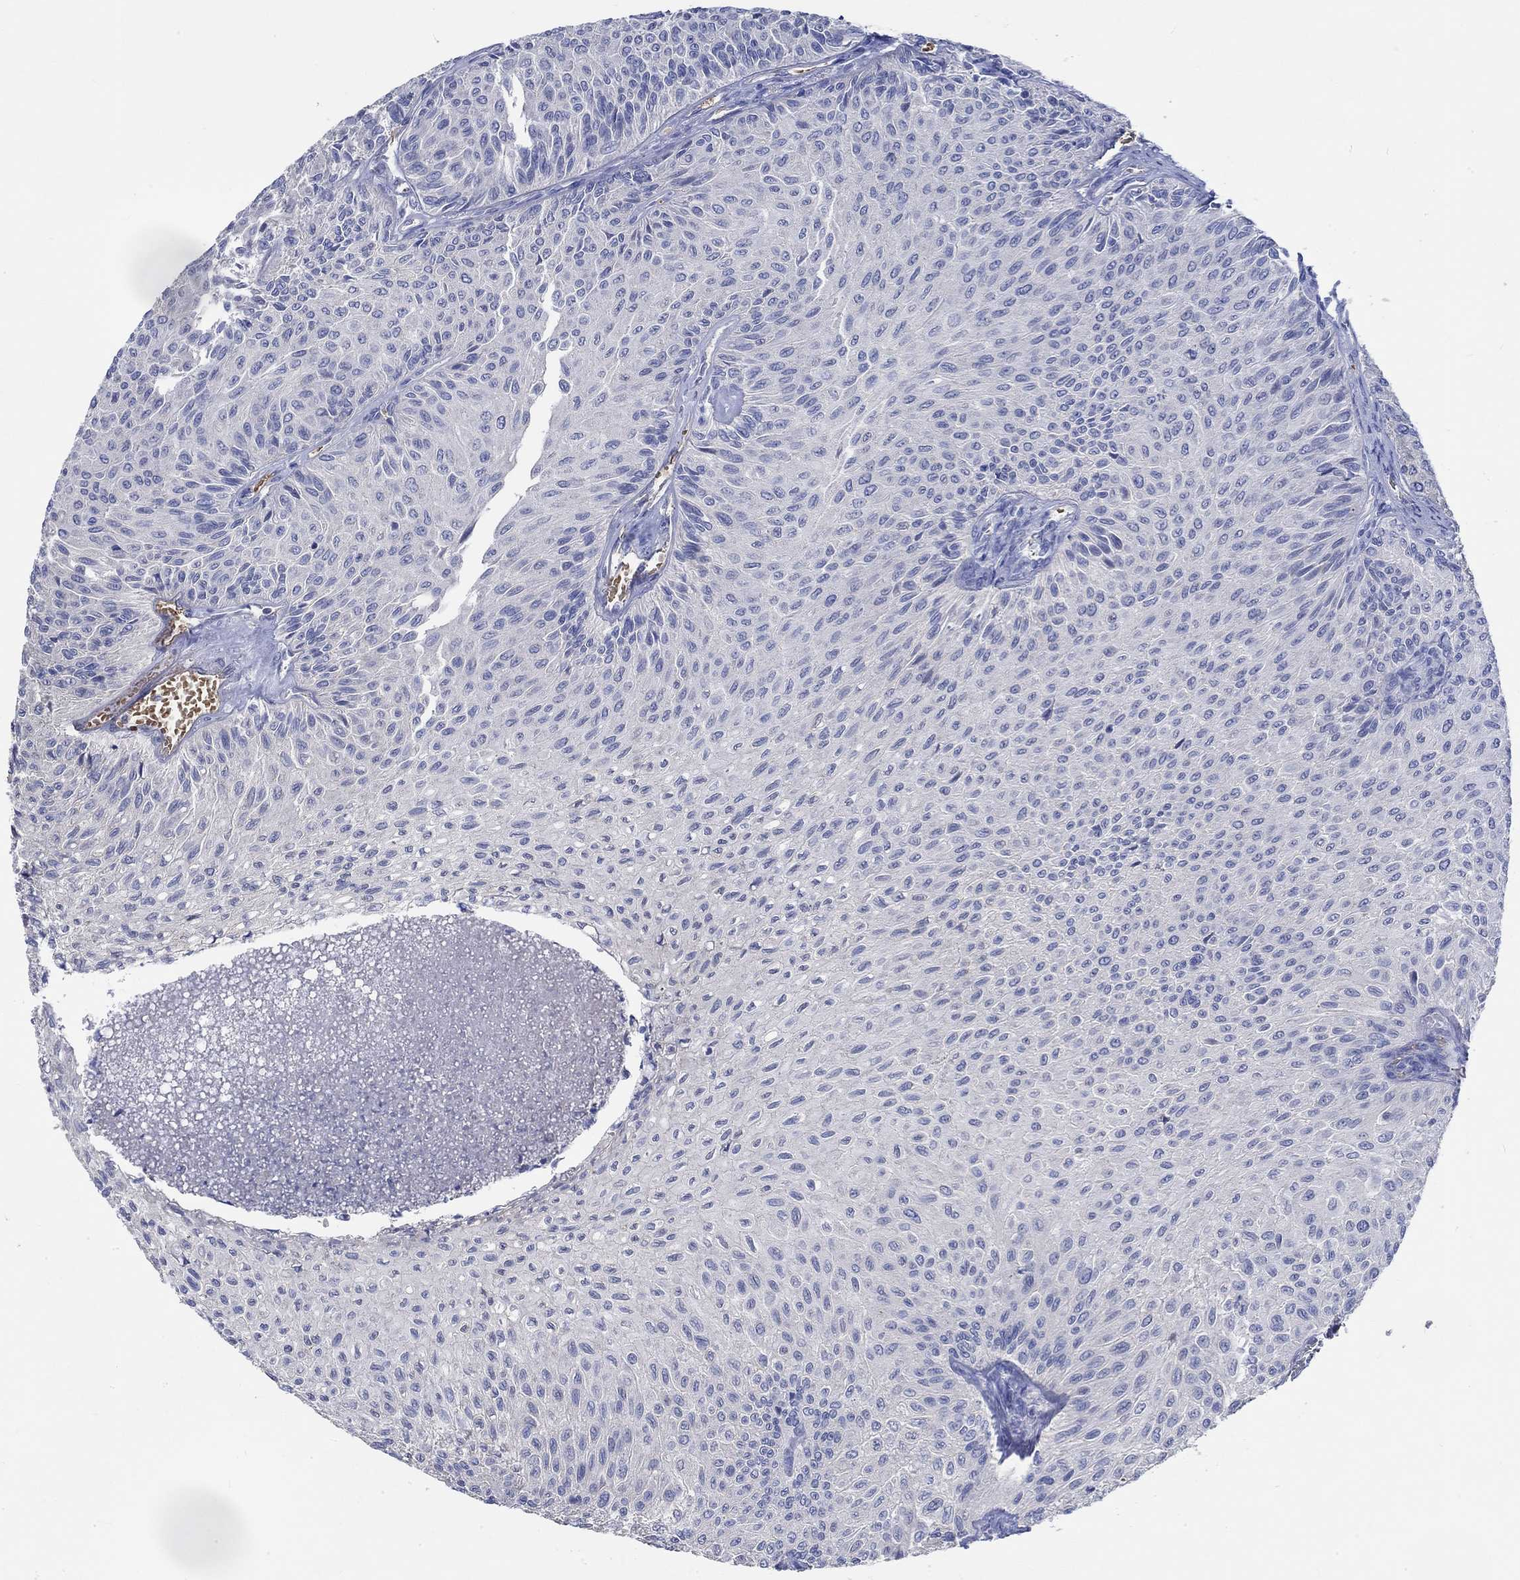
{"staining": {"intensity": "negative", "quantity": "none", "location": "none"}, "tissue": "urothelial cancer", "cell_type": "Tumor cells", "image_type": "cancer", "snomed": [{"axis": "morphology", "description": "Urothelial carcinoma, Low grade"}, {"axis": "topography", "description": "Urinary bladder"}], "caption": "A histopathology image of human urothelial cancer is negative for staining in tumor cells.", "gene": "KCNA1", "patient": {"sex": "male", "age": 78}}